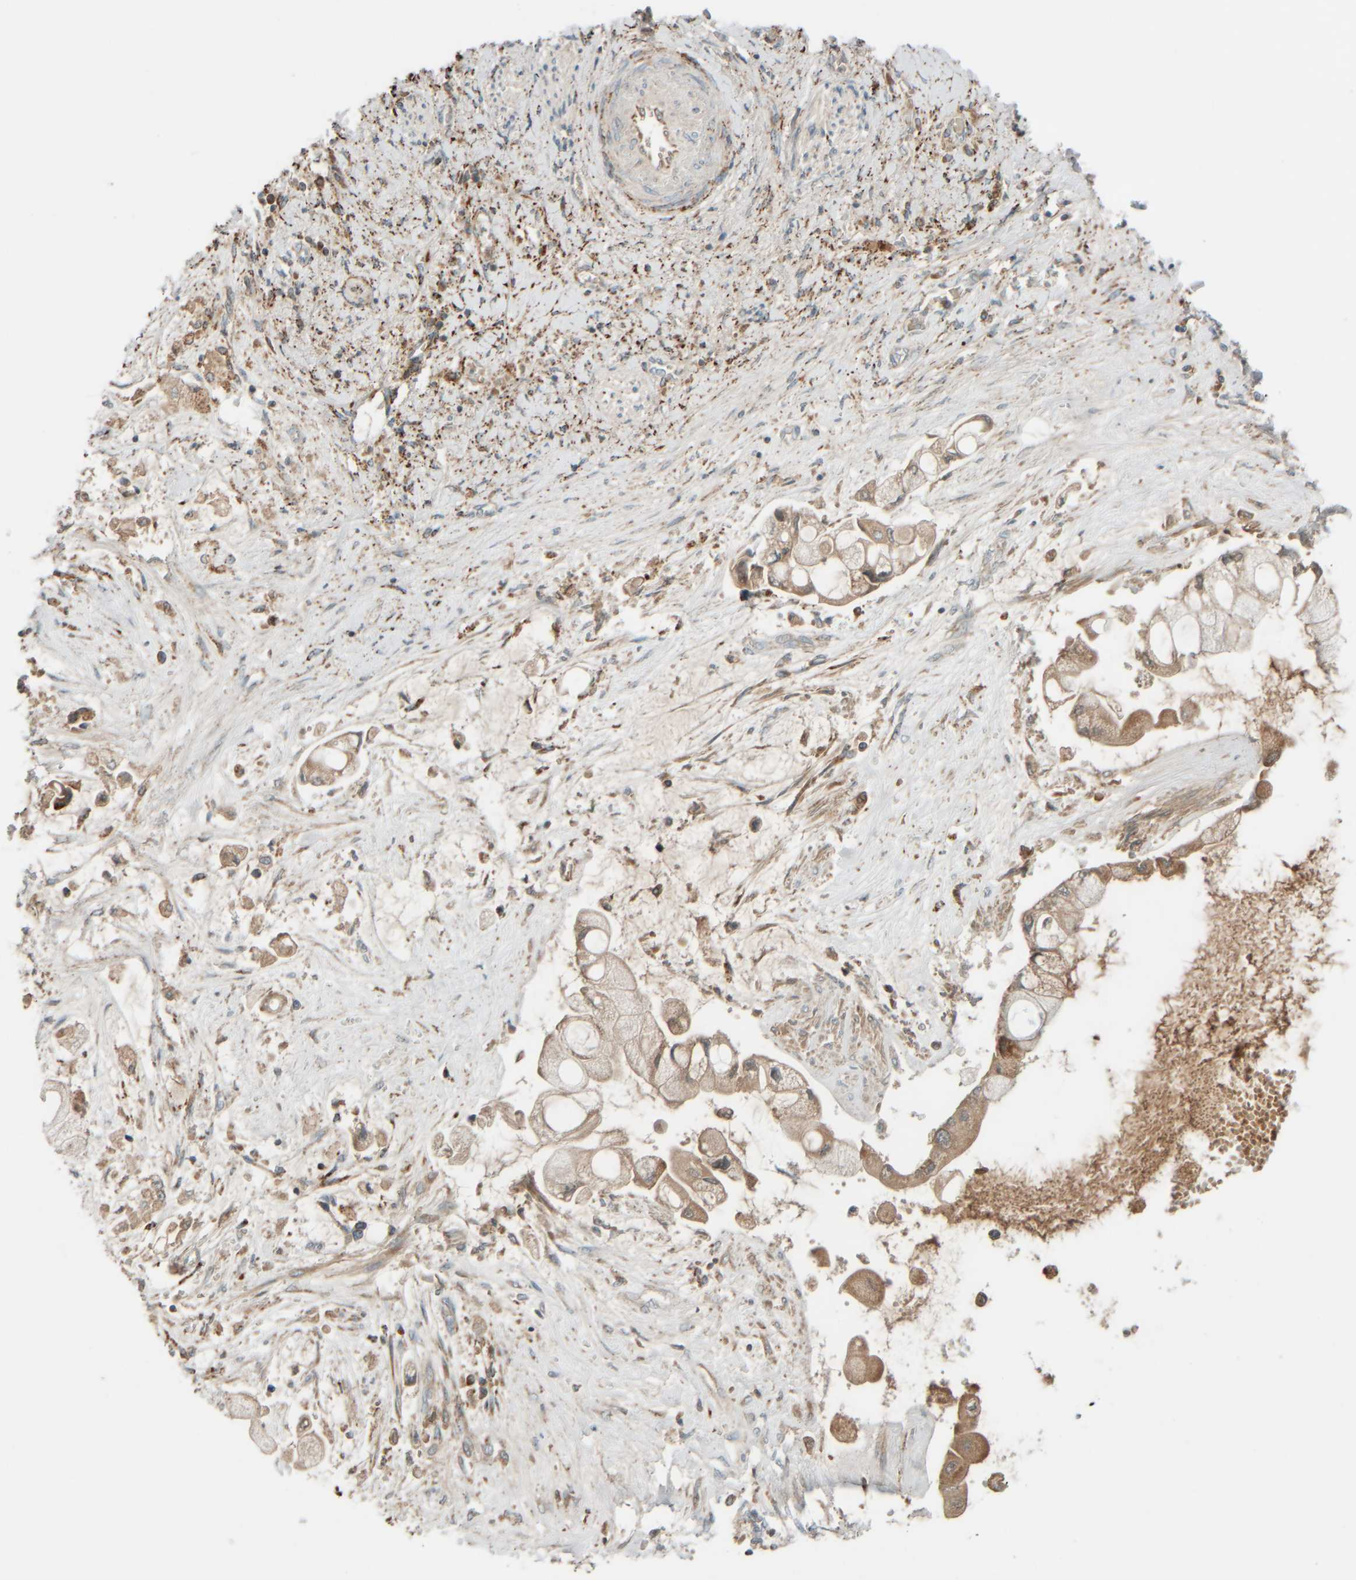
{"staining": {"intensity": "moderate", "quantity": ">75%", "location": "cytoplasmic/membranous"}, "tissue": "liver cancer", "cell_type": "Tumor cells", "image_type": "cancer", "snomed": [{"axis": "morphology", "description": "Cholangiocarcinoma"}, {"axis": "topography", "description": "Liver"}], "caption": "Moderate cytoplasmic/membranous protein expression is identified in about >75% of tumor cells in cholangiocarcinoma (liver).", "gene": "SPAG5", "patient": {"sex": "male", "age": 50}}